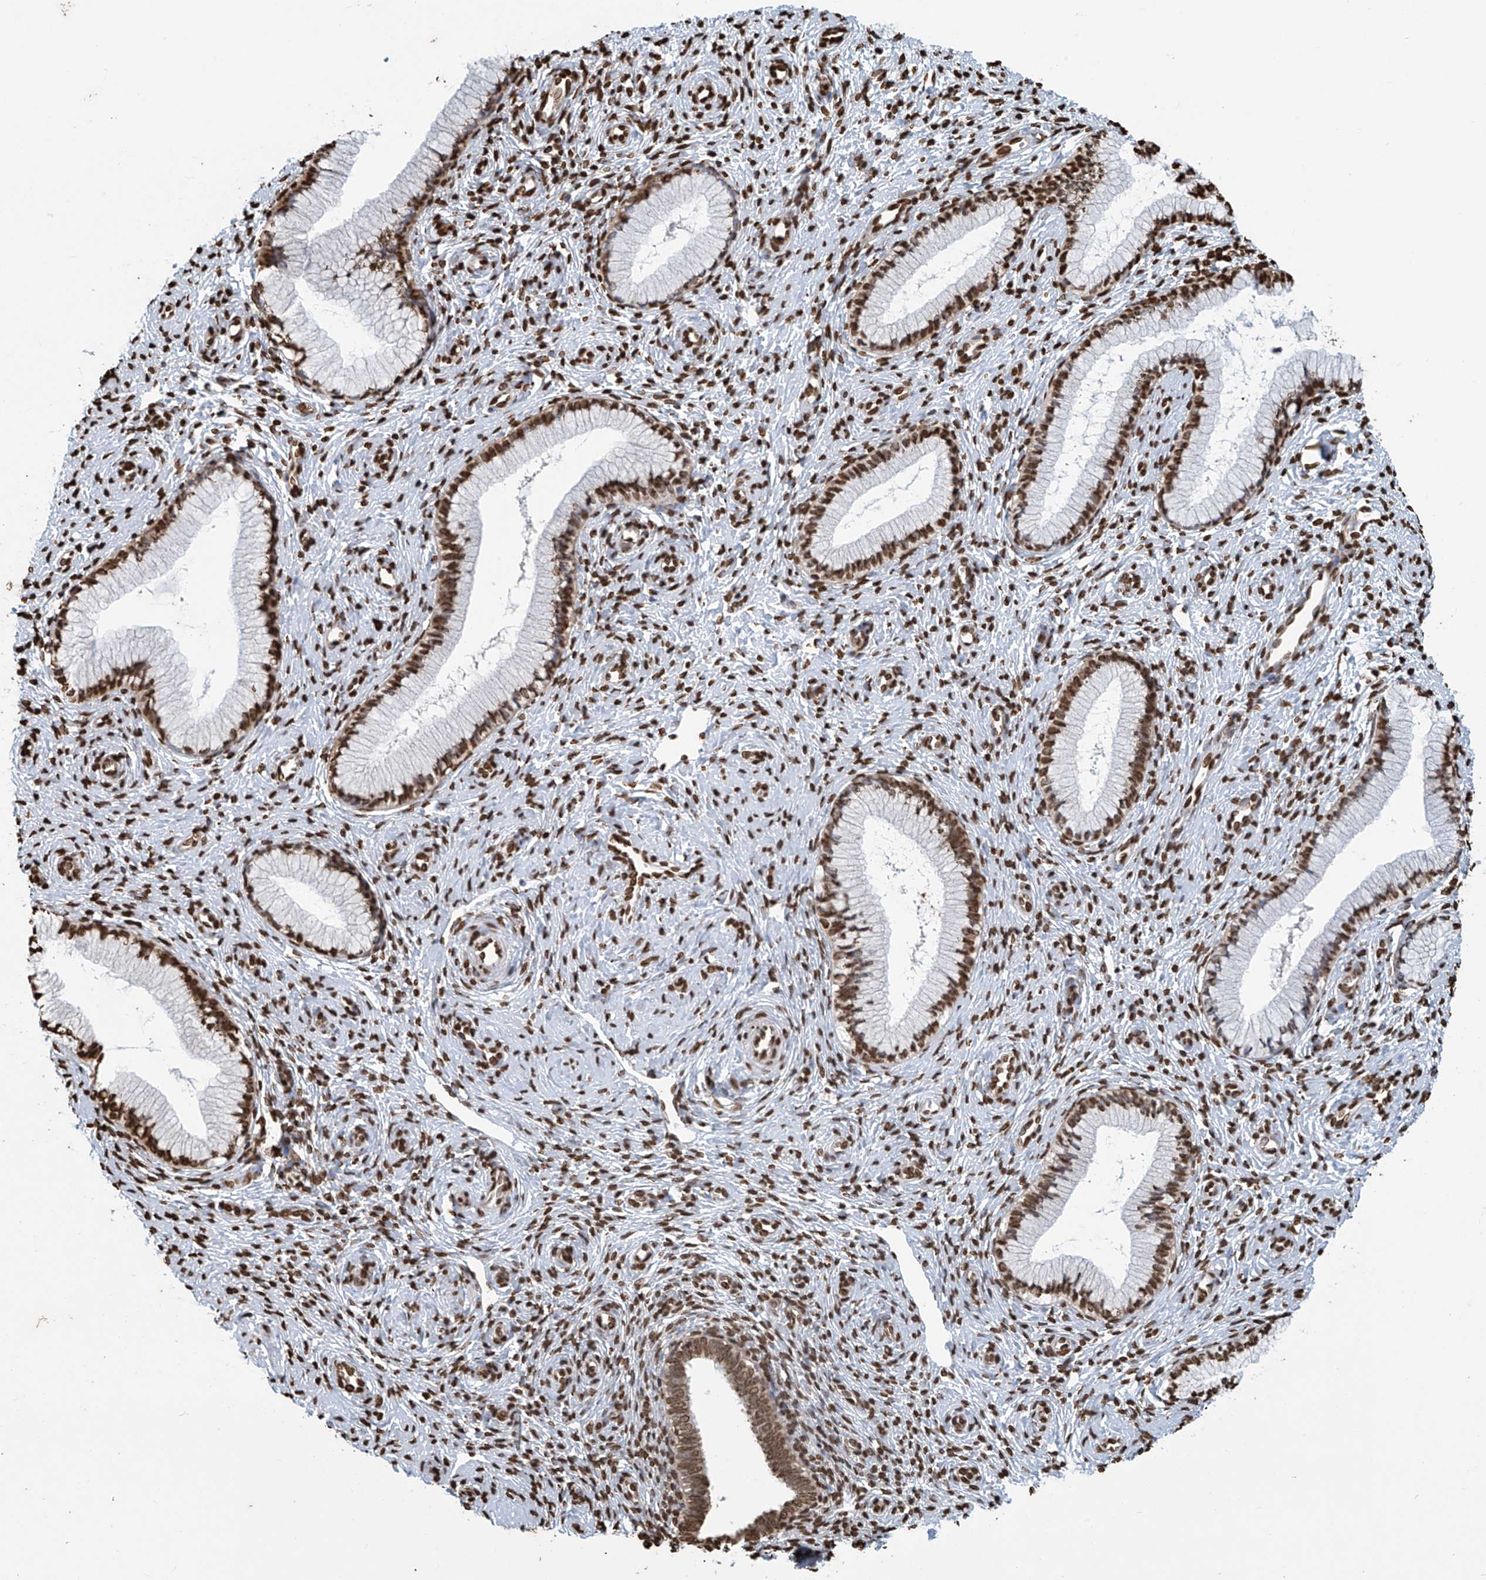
{"staining": {"intensity": "strong", "quantity": ">75%", "location": "nuclear"}, "tissue": "cervix", "cell_type": "Glandular cells", "image_type": "normal", "snomed": [{"axis": "morphology", "description": "Normal tissue, NOS"}, {"axis": "topography", "description": "Cervix"}], "caption": "This micrograph demonstrates immunohistochemistry staining of normal cervix, with high strong nuclear staining in about >75% of glandular cells.", "gene": "DPPA2", "patient": {"sex": "female", "age": 27}}